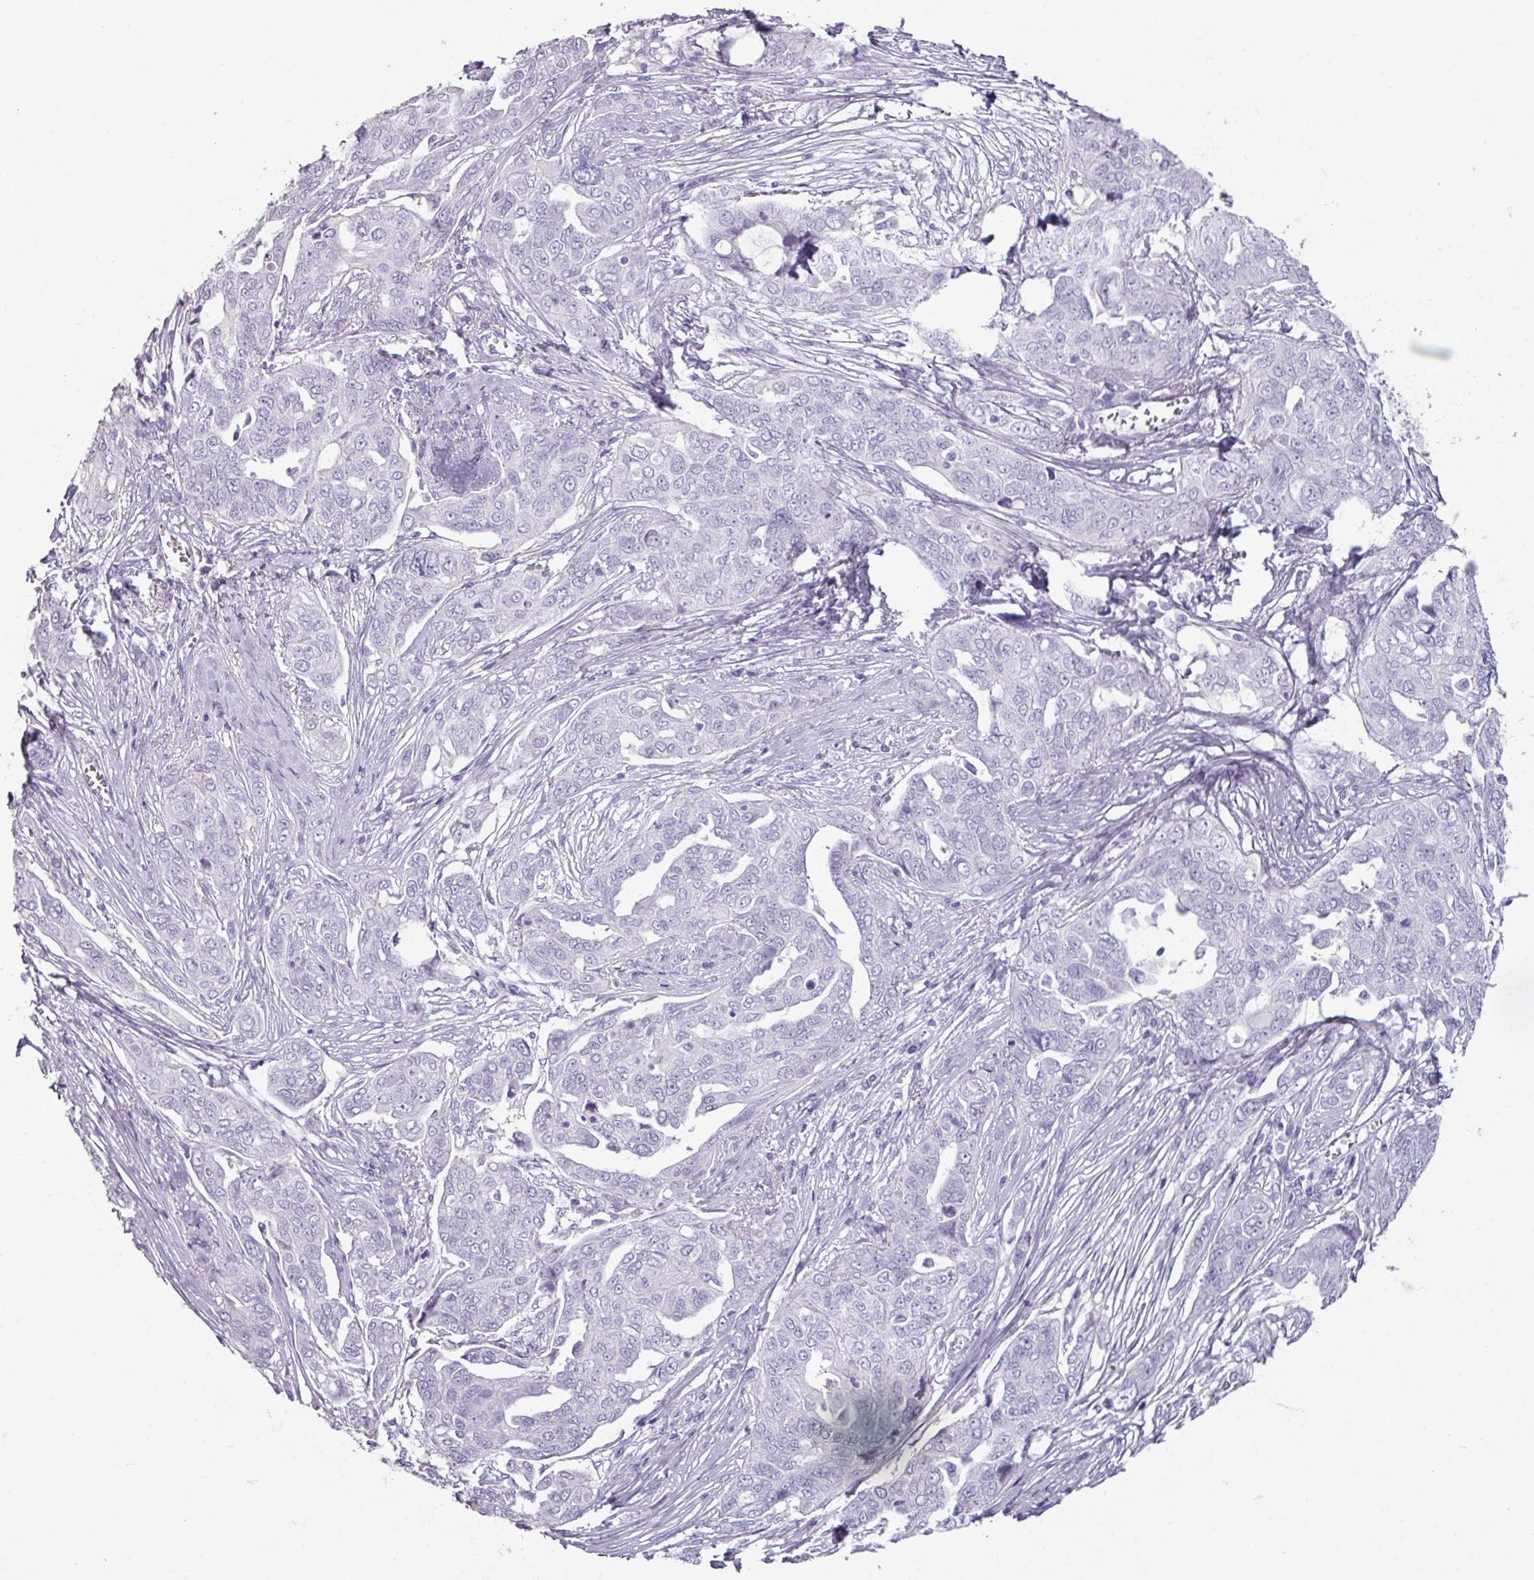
{"staining": {"intensity": "negative", "quantity": "none", "location": "none"}, "tissue": "ovarian cancer", "cell_type": "Tumor cells", "image_type": "cancer", "snomed": [{"axis": "morphology", "description": "Carcinoma, endometroid"}, {"axis": "topography", "description": "Ovary"}], "caption": "Immunohistochemistry (IHC) image of neoplastic tissue: ovarian endometroid carcinoma stained with DAB (3,3'-diaminobenzidine) reveals no significant protein positivity in tumor cells.", "gene": "ARG1", "patient": {"sex": "female", "age": 70}}